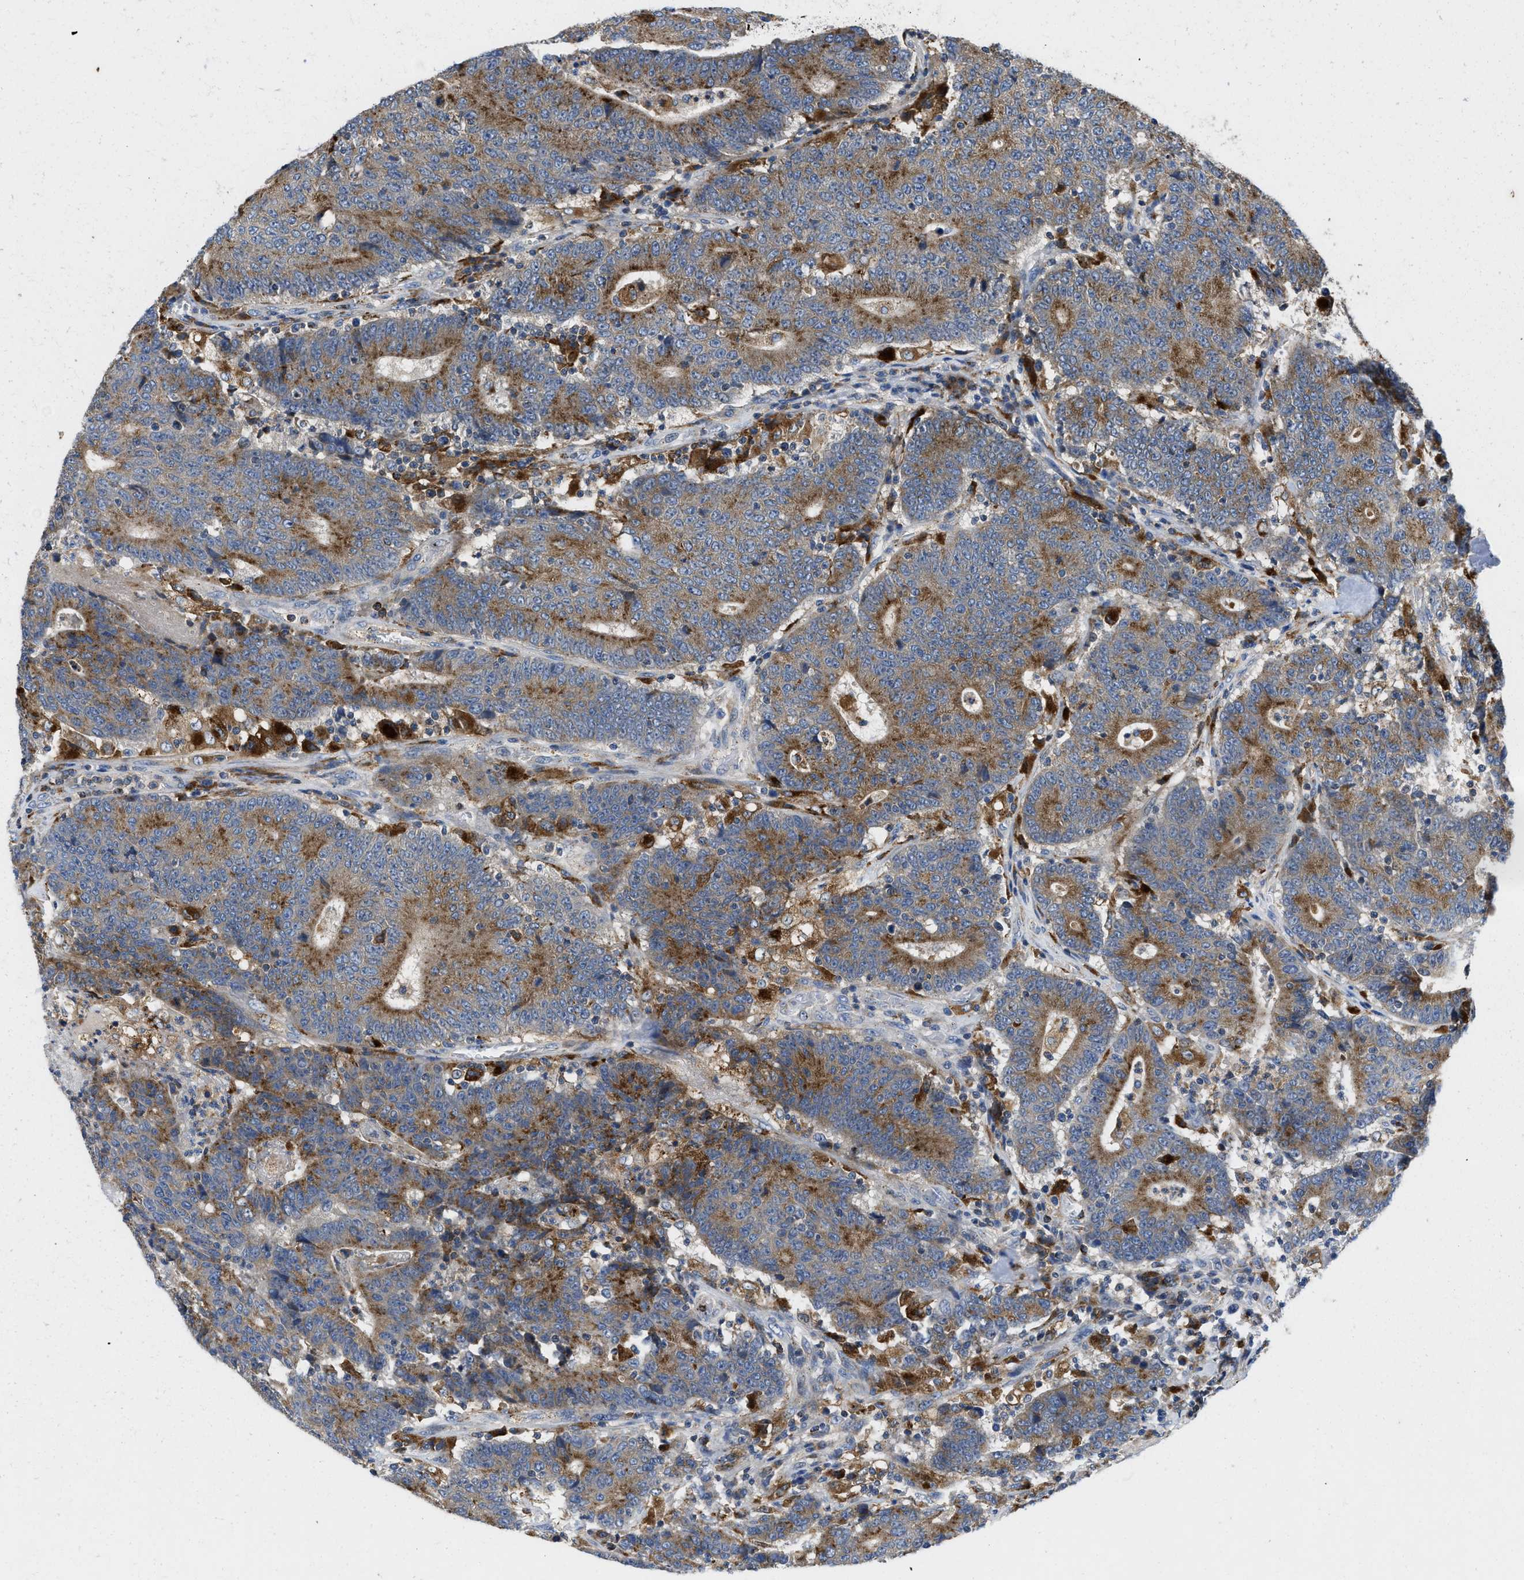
{"staining": {"intensity": "moderate", "quantity": ">75%", "location": "cytoplasmic/membranous"}, "tissue": "colorectal cancer", "cell_type": "Tumor cells", "image_type": "cancer", "snomed": [{"axis": "morphology", "description": "Normal tissue, NOS"}, {"axis": "morphology", "description": "Adenocarcinoma, NOS"}, {"axis": "topography", "description": "Colon"}], "caption": "A micrograph of human colorectal cancer stained for a protein demonstrates moderate cytoplasmic/membranous brown staining in tumor cells.", "gene": "ENPP4", "patient": {"sex": "female", "age": 75}}